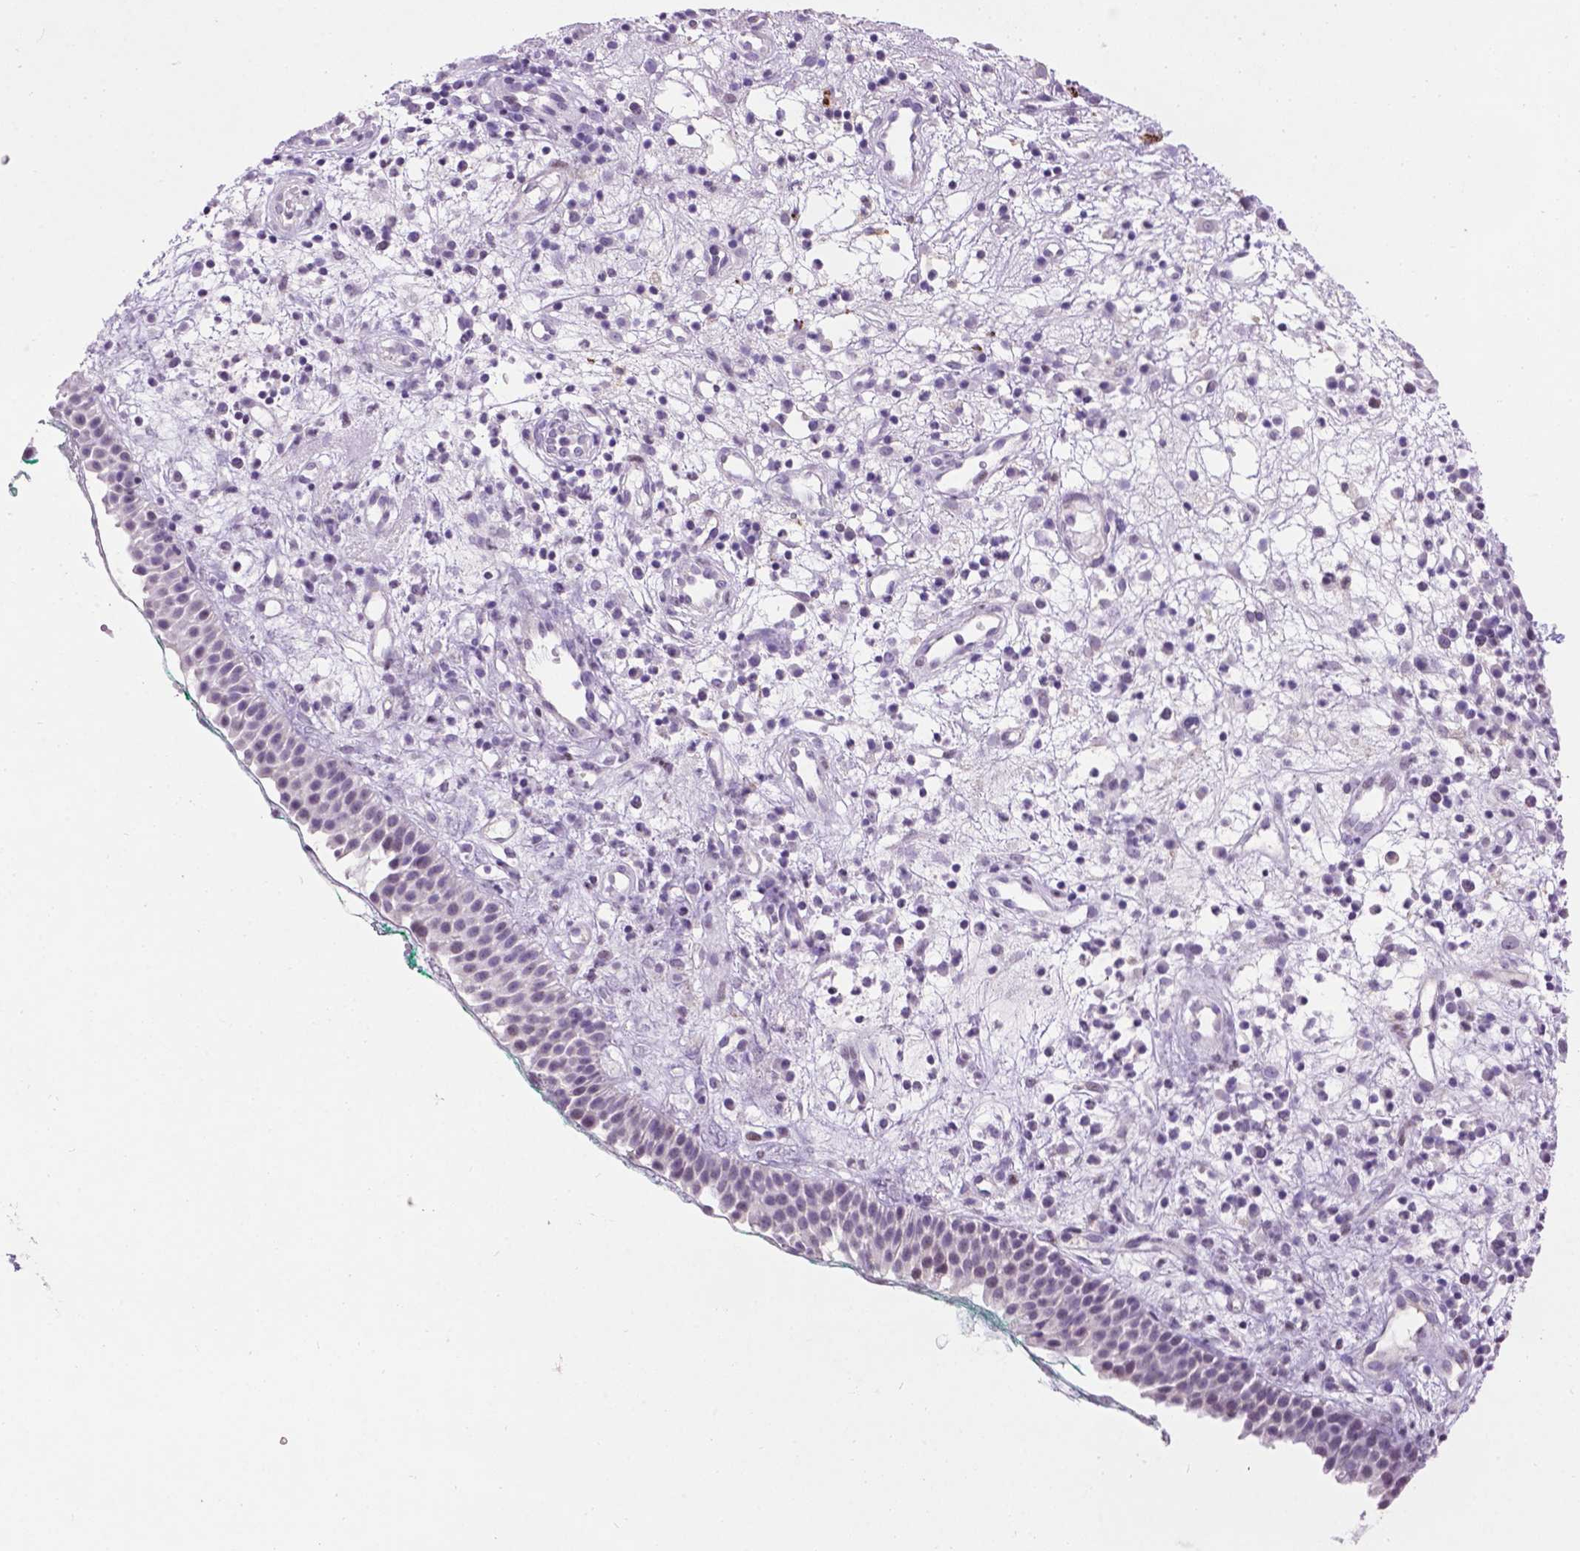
{"staining": {"intensity": "negative", "quantity": "none", "location": "none"}, "tissue": "nasopharynx", "cell_type": "Respiratory epithelial cells", "image_type": "normal", "snomed": [{"axis": "morphology", "description": "Normal tissue, NOS"}, {"axis": "morphology", "description": "Basal cell carcinoma"}, {"axis": "topography", "description": "Cartilage tissue"}, {"axis": "topography", "description": "Nasopharynx"}, {"axis": "topography", "description": "Oral tissue"}], "caption": "DAB (3,3'-diaminobenzidine) immunohistochemical staining of benign human nasopharynx exhibits no significant expression in respiratory epithelial cells. Nuclei are stained in blue.", "gene": "TH", "patient": {"sex": "female", "age": 77}}